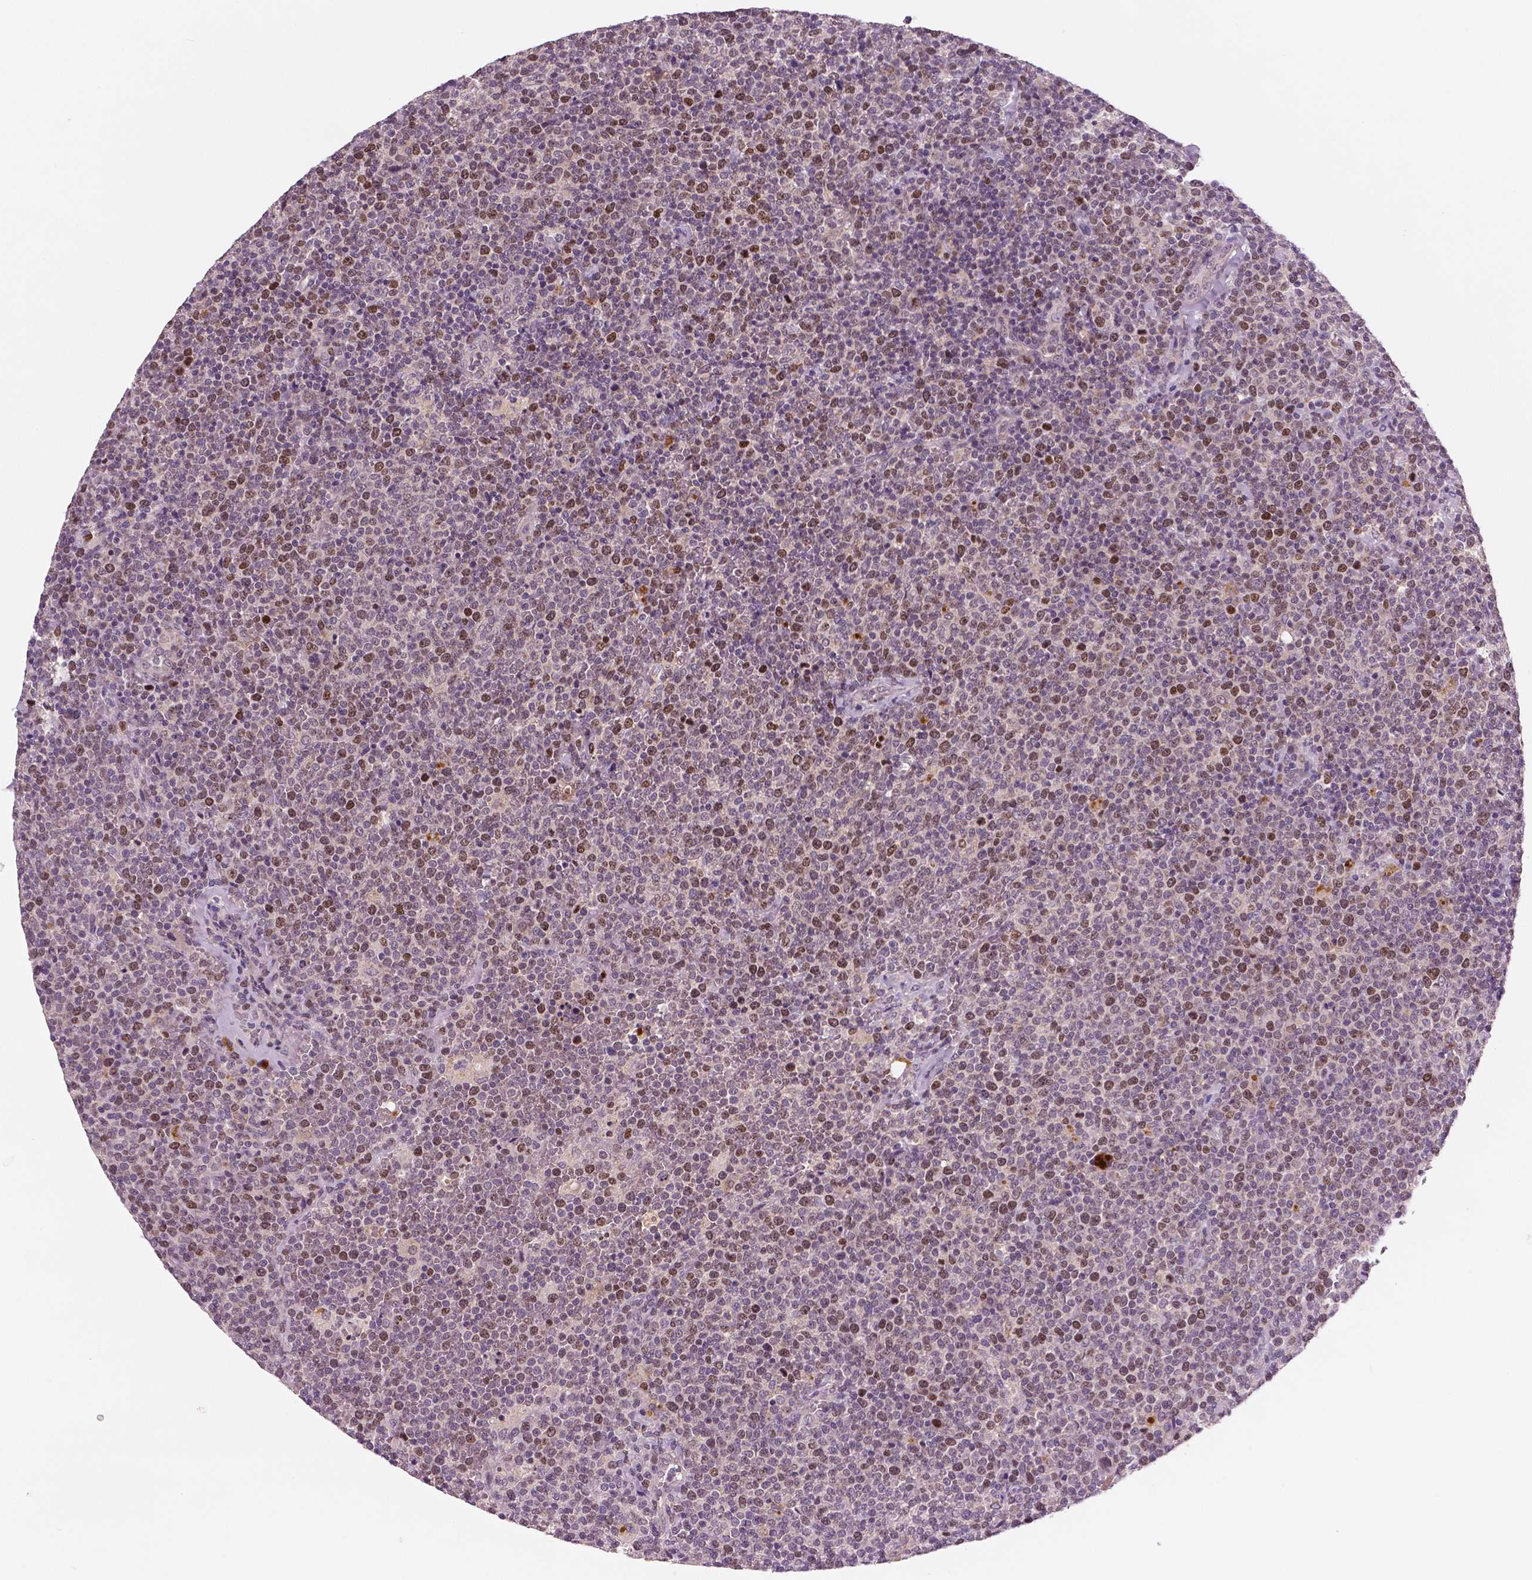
{"staining": {"intensity": "moderate", "quantity": "25%-75%", "location": "nuclear"}, "tissue": "lymphoma", "cell_type": "Tumor cells", "image_type": "cancer", "snomed": [{"axis": "morphology", "description": "Malignant lymphoma, non-Hodgkin's type, High grade"}, {"axis": "topography", "description": "Lymph node"}], "caption": "An image of human malignant lymphoma, non-Hodgkin's type (high-grade) stained for a protein displays moderate nuclear brown staining in tumor cells.", "gene": "MKI67", "patient": {"sex": "male", "age": 61}}